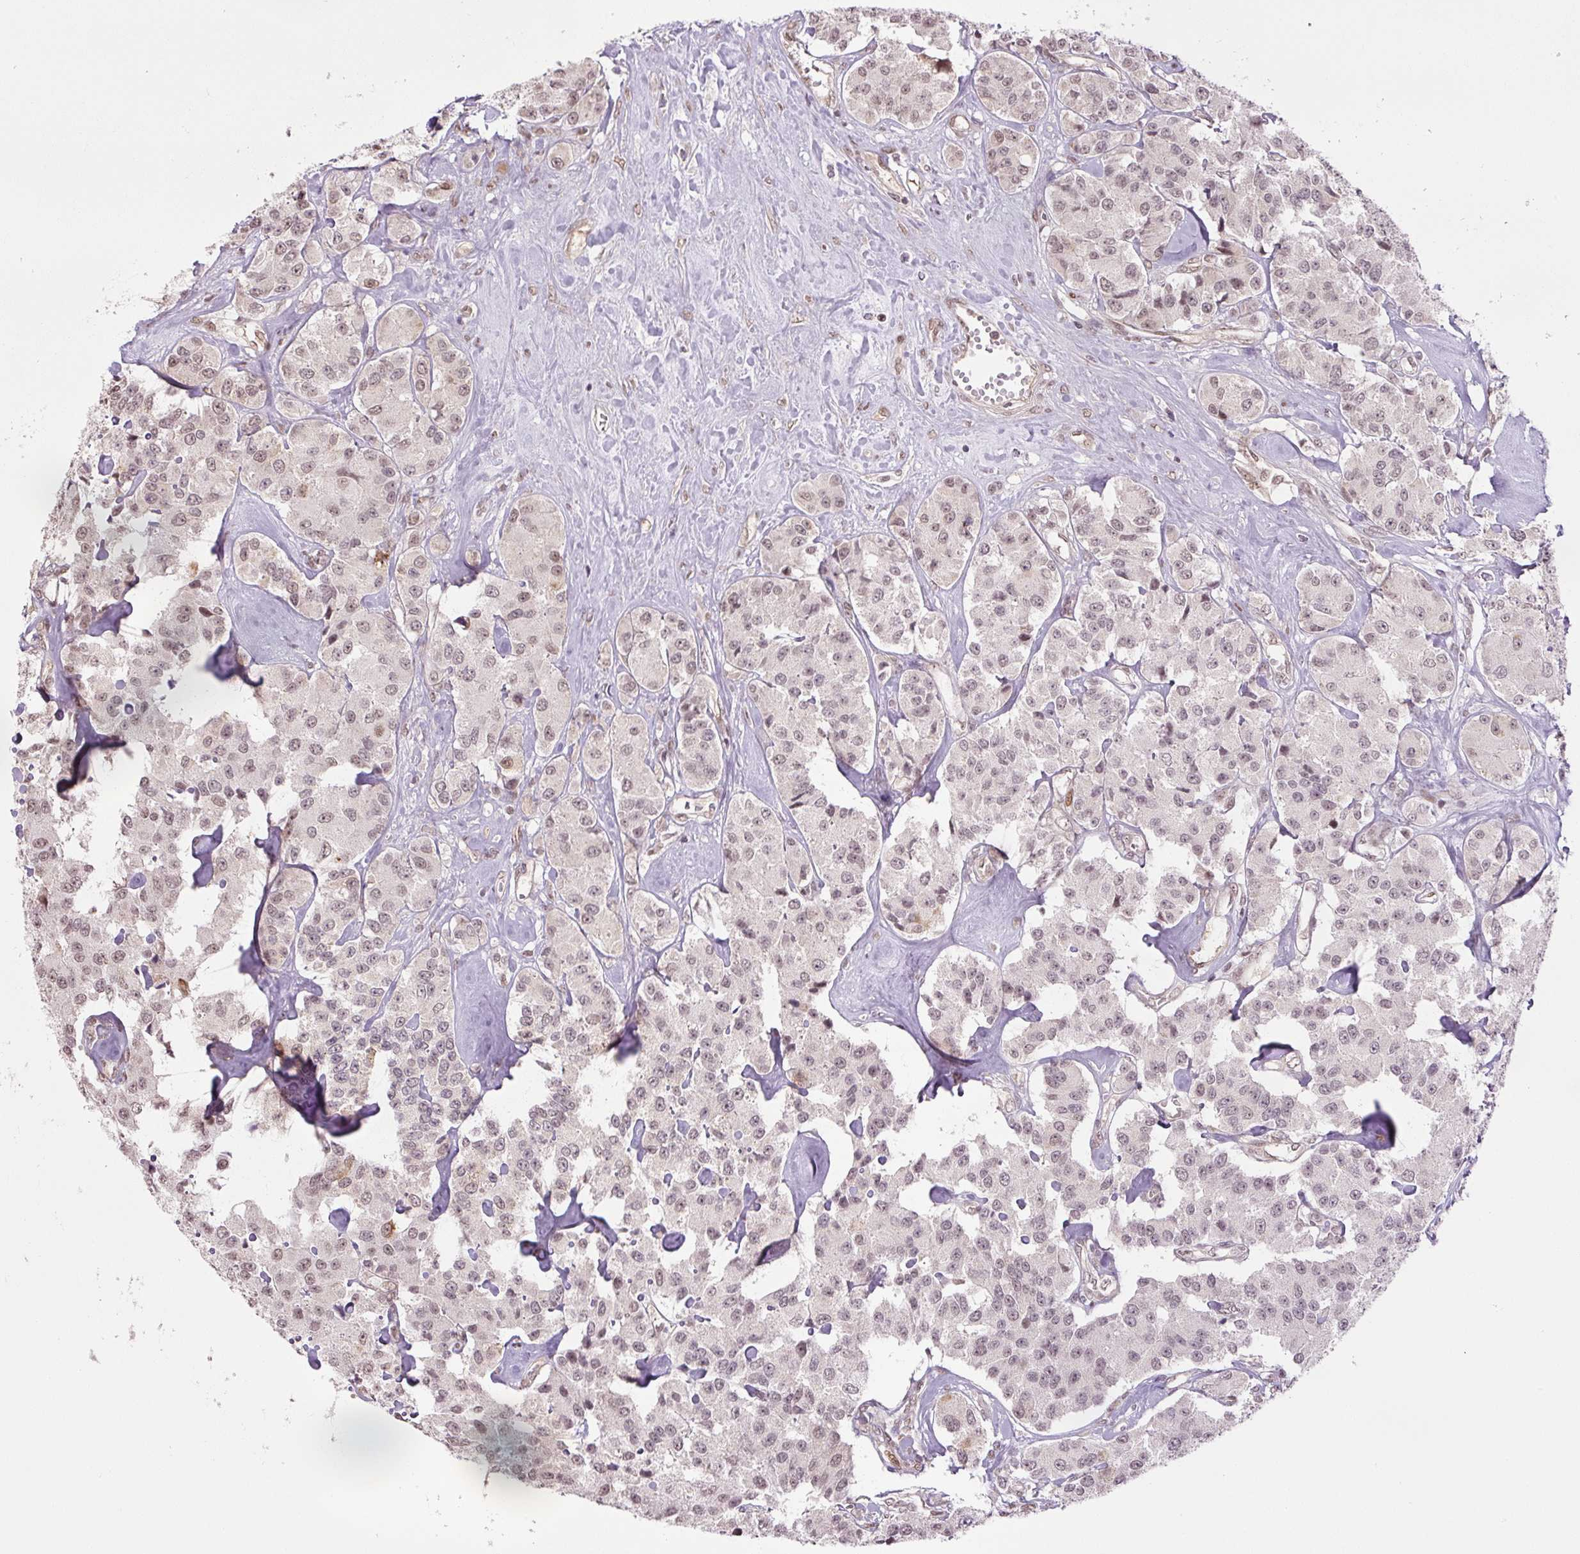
{"staining": {"intensity": "moderate", "quantity": ">75%", "location": "nuclear"}, "tissue": "carcinoid", "cell_type": "Tumor cells", "image_type": "cancer", "snomed": [{"axis": "morphology", "description": "Carcinoid, malignant, NOS"}, {"axis": "topography", "description": "Pancreas"}], "caption": "Approximately >75% of tumor cells in carcinoid show moderate nuclear protein expression as visualized by brown immunohistochemical staining.", "gene": "TCFL5", "patient": {"sex": "male", "age": 41}}